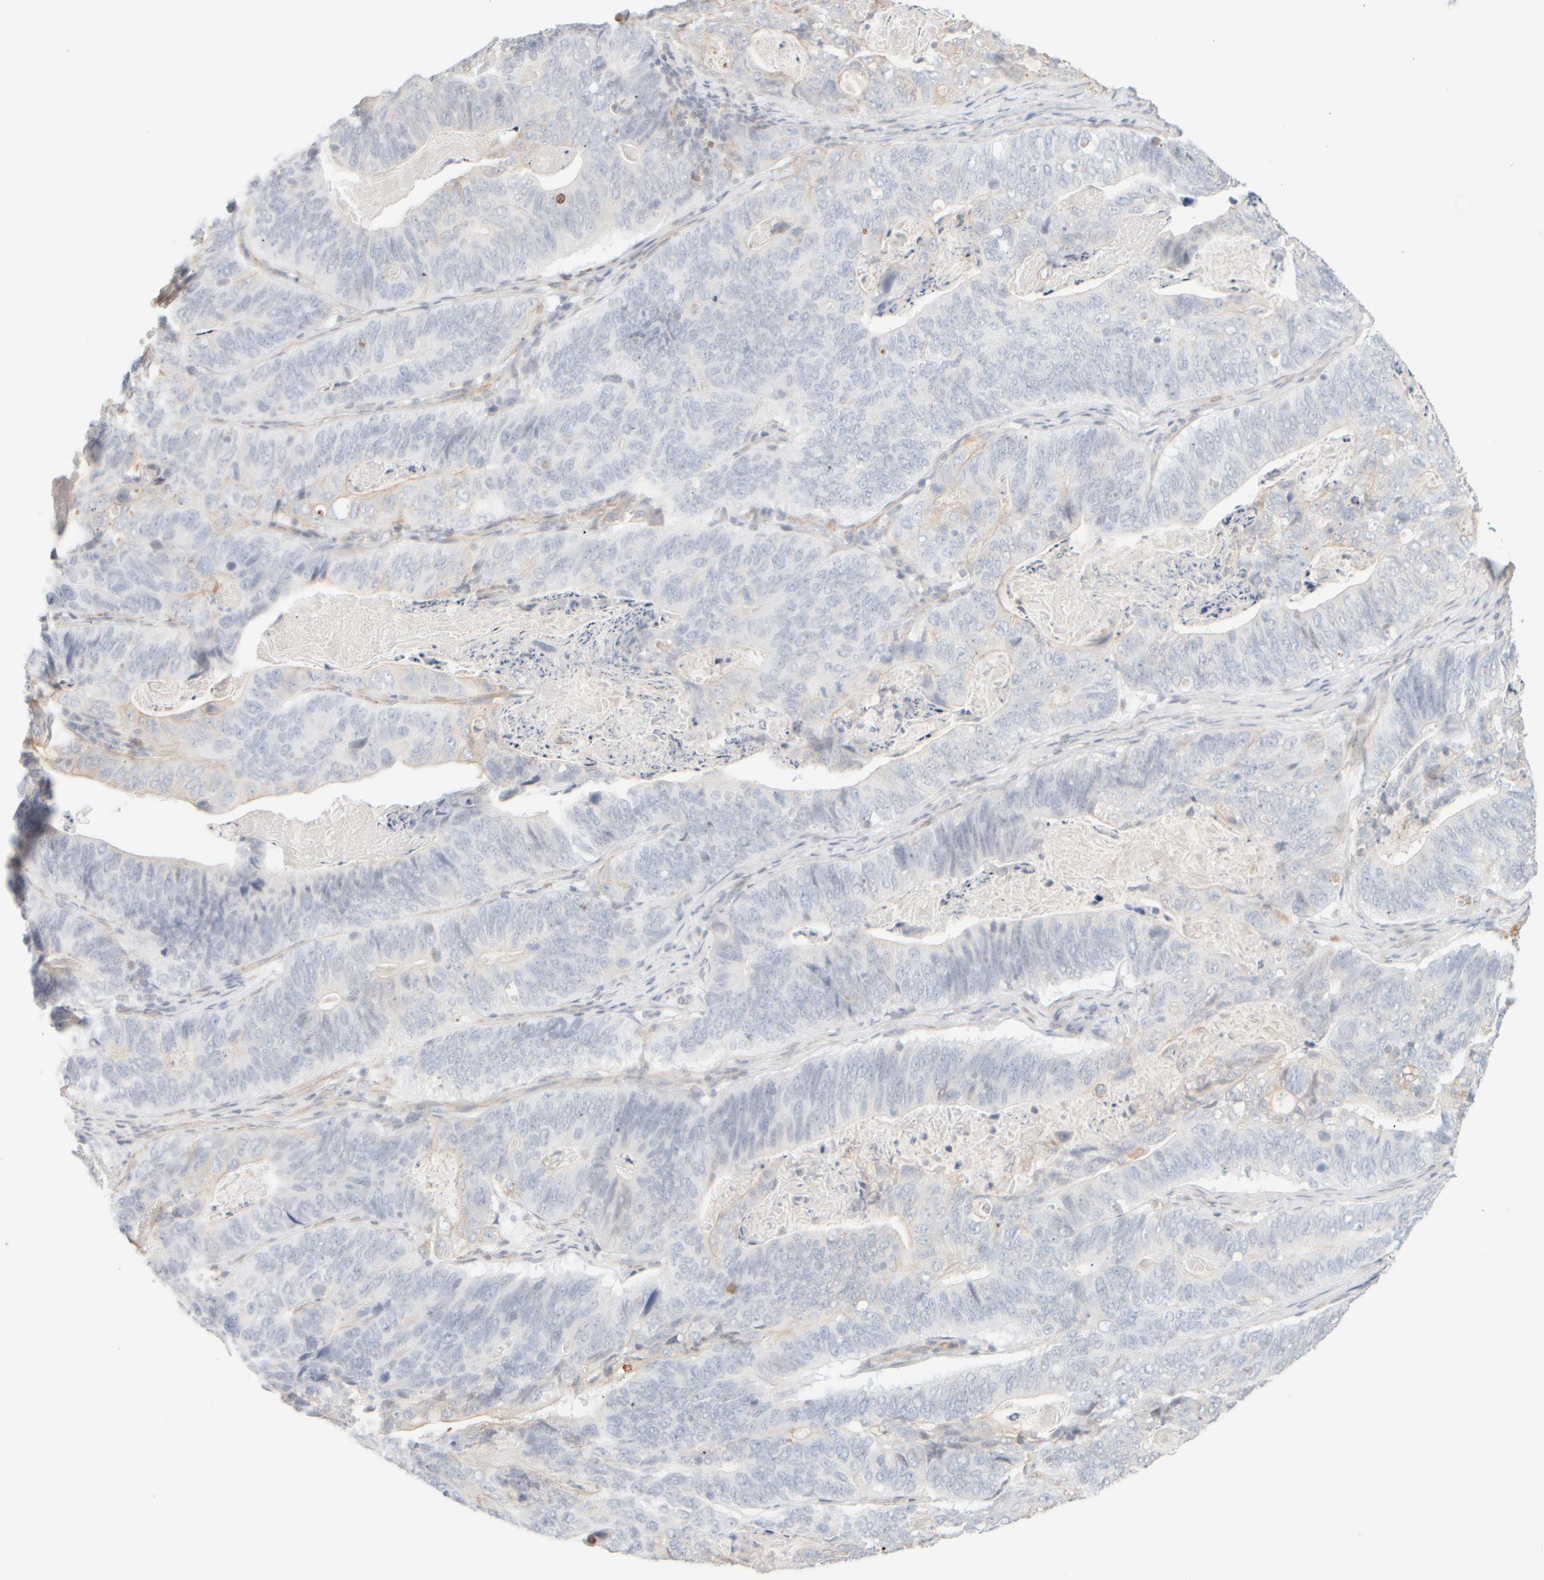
{"staining": {"intensity": "negative", "quantity": "none", "location": "none"}, "tissue": "stomach cancer", "cell_type": "Tumor cells", "image_type": "cancer", "snomed": [{"axis": "morphology", "description": "Normal tissue, NOS"}, {"axis": "morphology", "description": "Adenocarcinoma, NOS"}, {"axis": "topography", "description": "Stomach"}], "caption": "IHC image of neoplastic tissue: human stomach cancer (adenocarcinoma) stained with DAB (3,3'-diaminobenzidine) exhibits no significant protein expression in tumor cells.", "gene": "KRT15", "patient": {"sex": "female", "age": 89}}